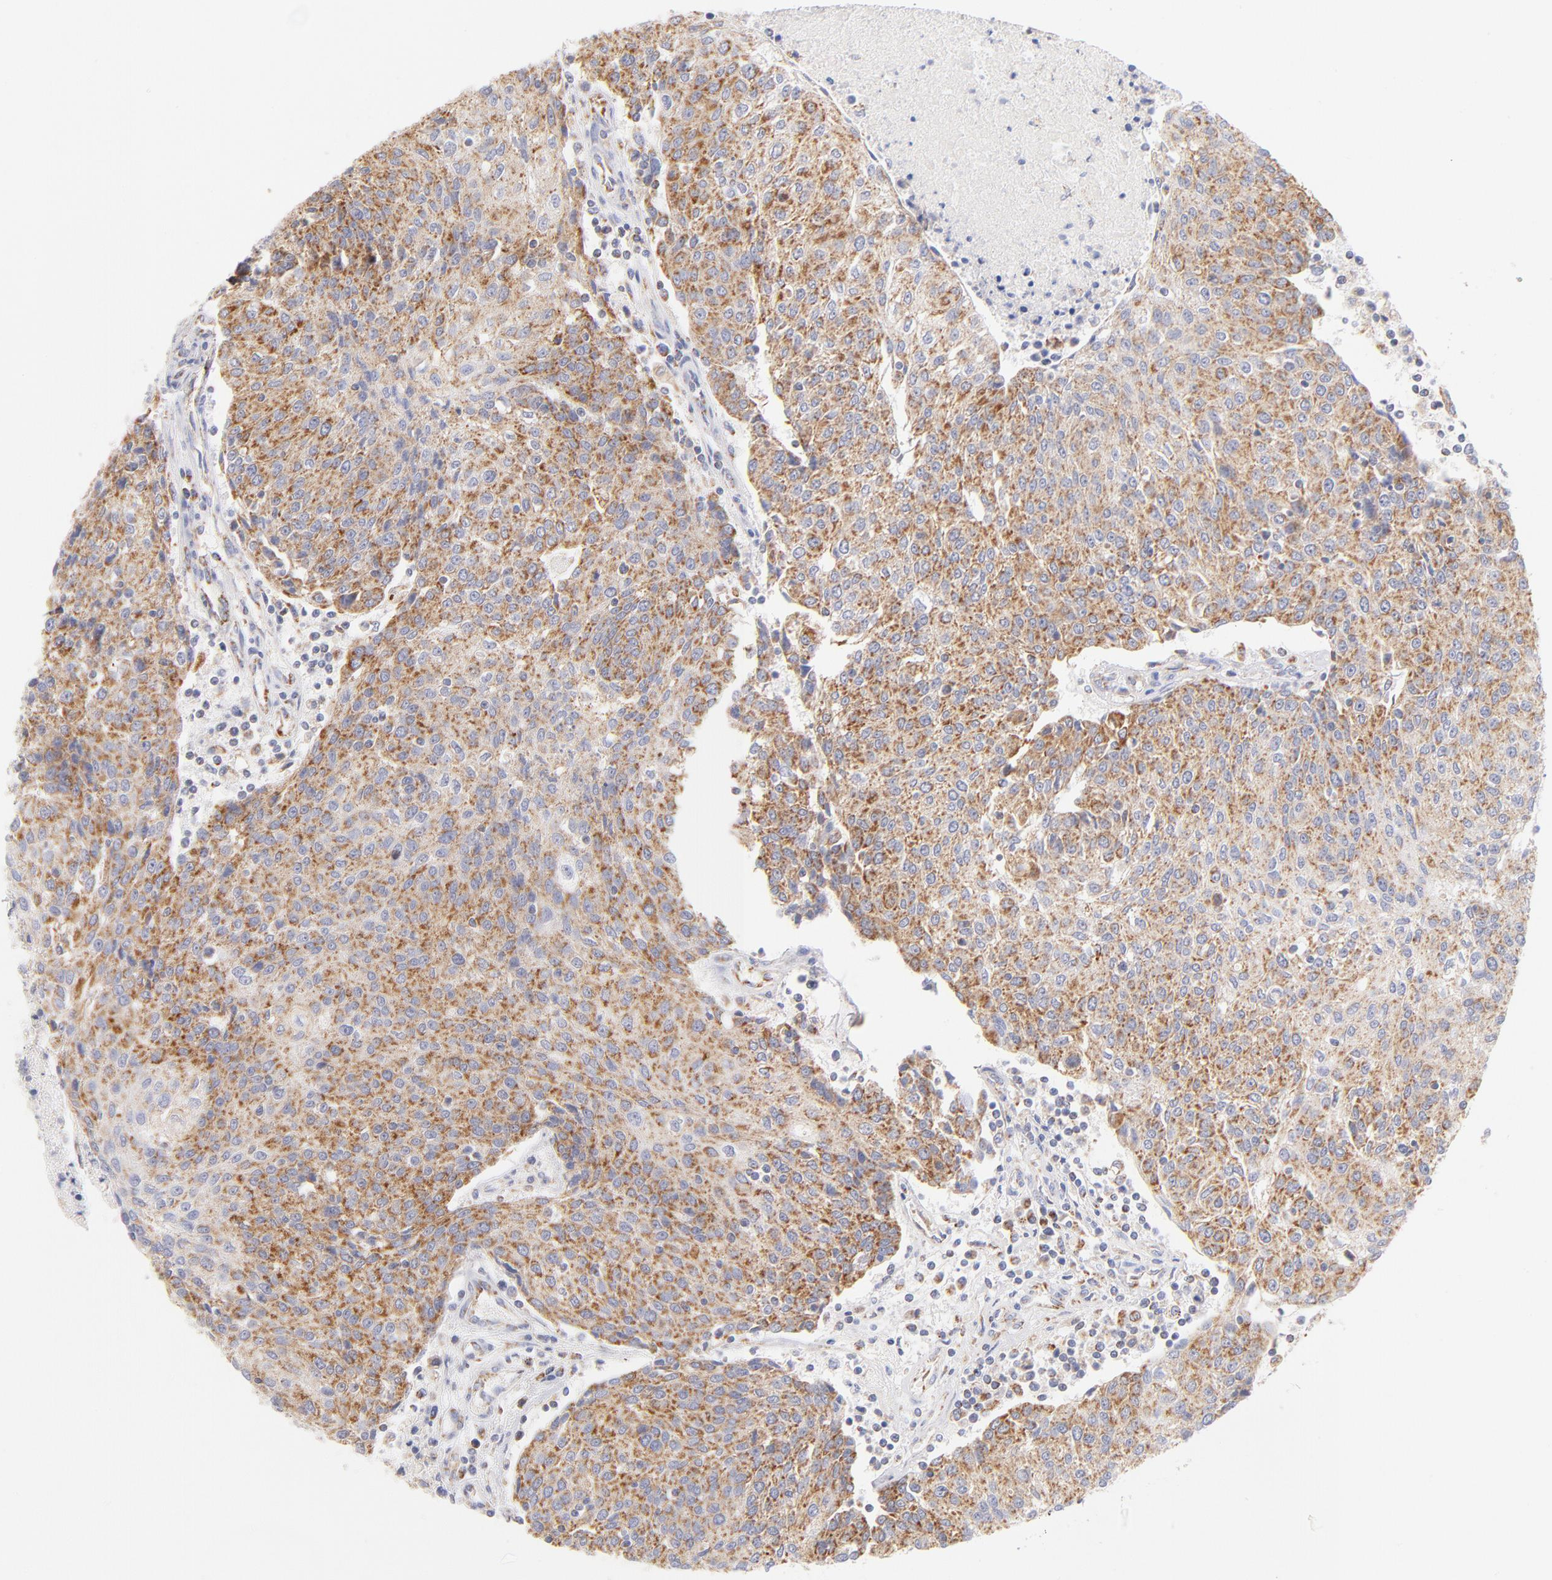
{"staining": {"intensity": "moderate", "quantity": ">75%", "location": "cytoplasmic/membranous"}, "tissue": "urothelial cancer", "cell_type": "Tumor cells", "image_type": "cancer", "snomed": [{"axis": "morphology", "description": "Urothelial carcinoma, High grade"}, {"axis": "topography", "description": "Urinary bladder"}], "caption": "IHC of human urothelial carcinoma (high-grade) shows medium levels of moderate cytoplasmic/membranous positivity in approximately >75% of tumor cells. (DAB (3,3'-diaminobenzidine) IHC with brightfield microscopy, high magnification).", "gene": "AIFM1", "patient": {"sex": "female", "age": 85}}